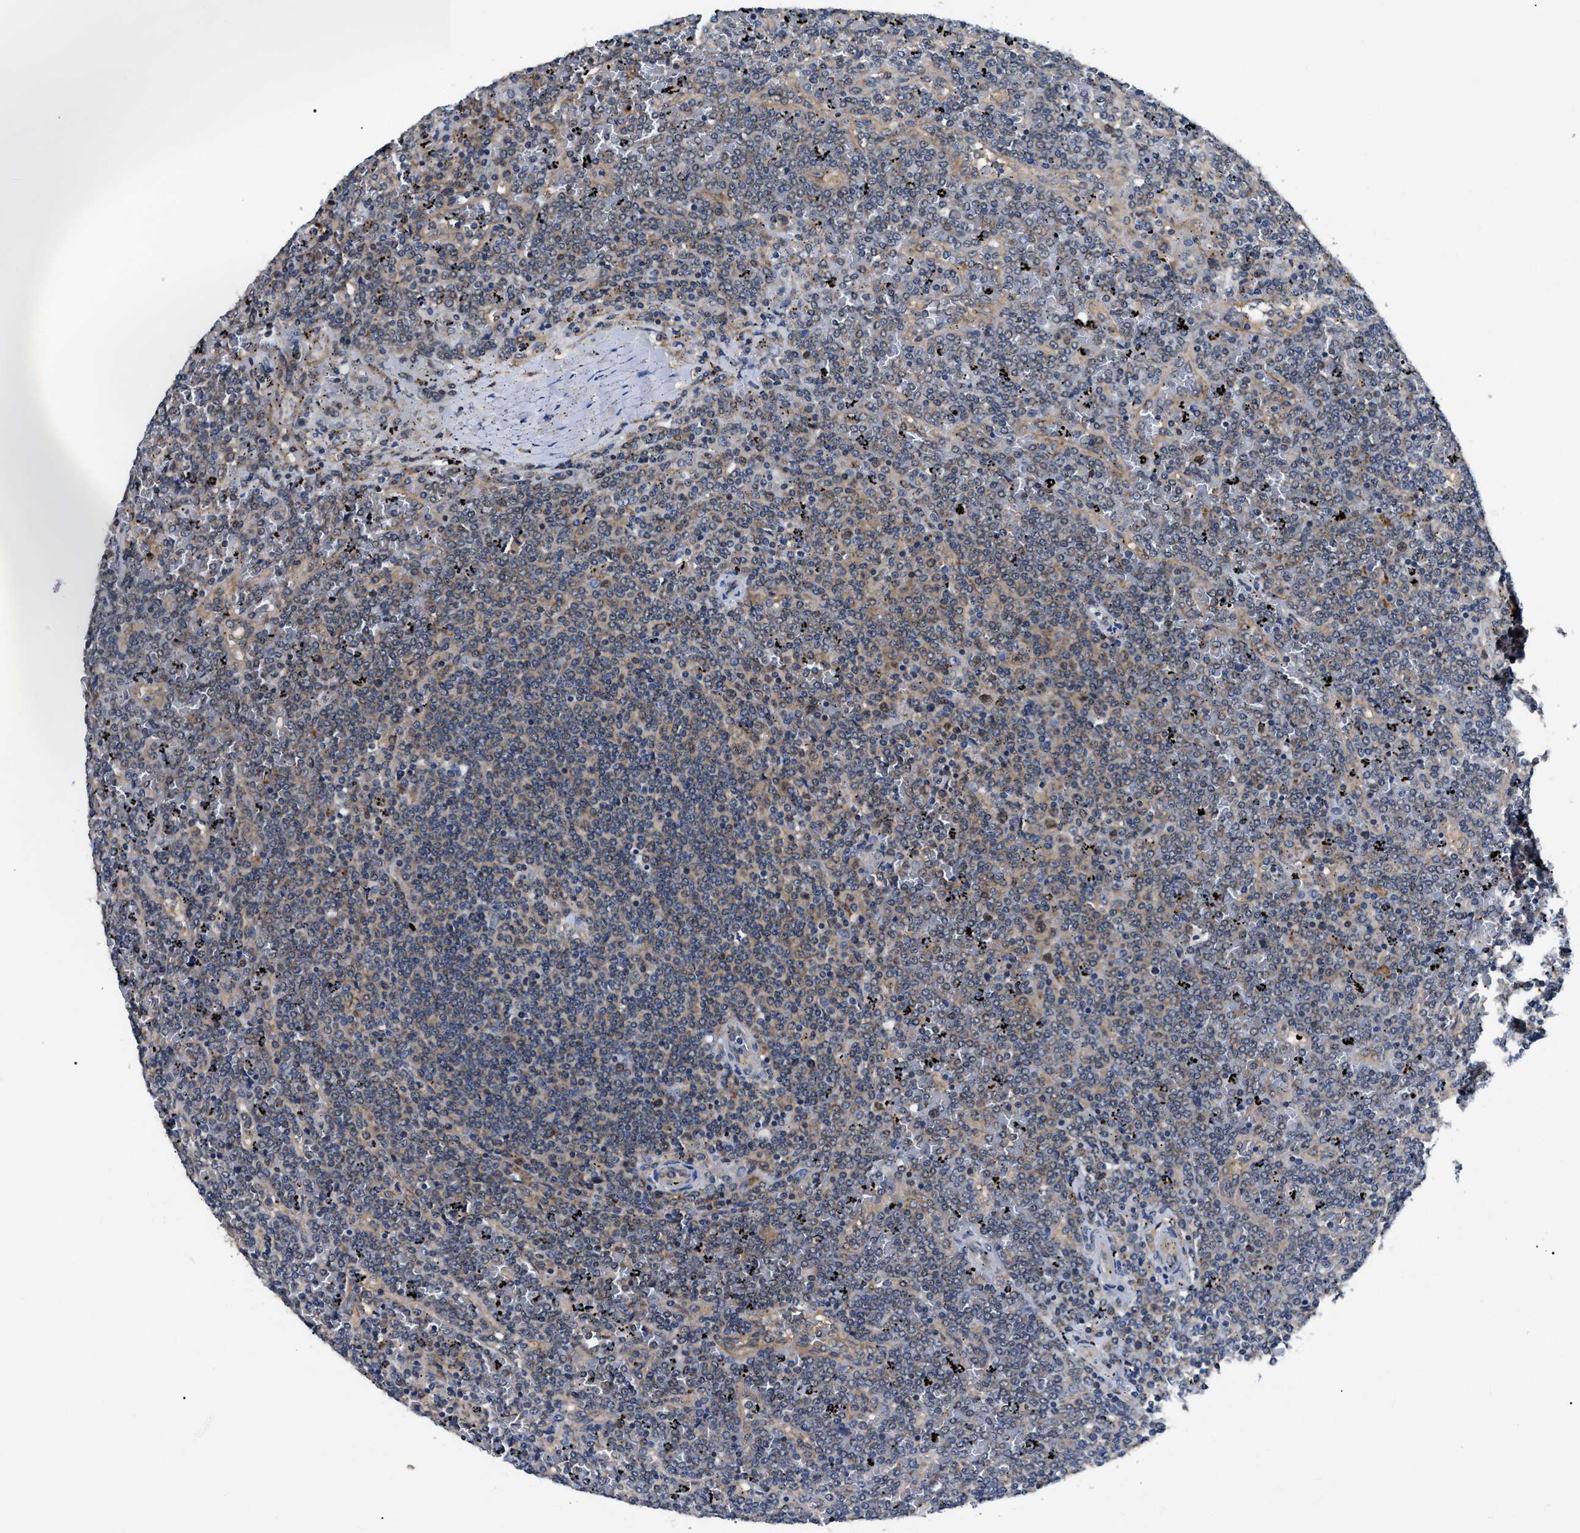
{"staining": {"intensity": "negative", "quantity": "none", "location": "none"}, "tissue": "lymphoma", "cell_type": "Tumor cells", "image_type": "cancer", "snomed": [{"axis": "morphology", "description": "Malignant lymphoma, non-Hodgkin's type, Low grade"}, {"axis": "topography", "description": "Spleen"}], "caption": "The immunohistochemistry micrograph has no significant expression in tumor cells of lymphoma tissue. Brightfield microscopy of immunohistochemistry stained with DAB (brown) and hematoxylin (blue), captured at high magnification.", "gene": "GET4", "patient": {"sex": "female", "age": 19}}